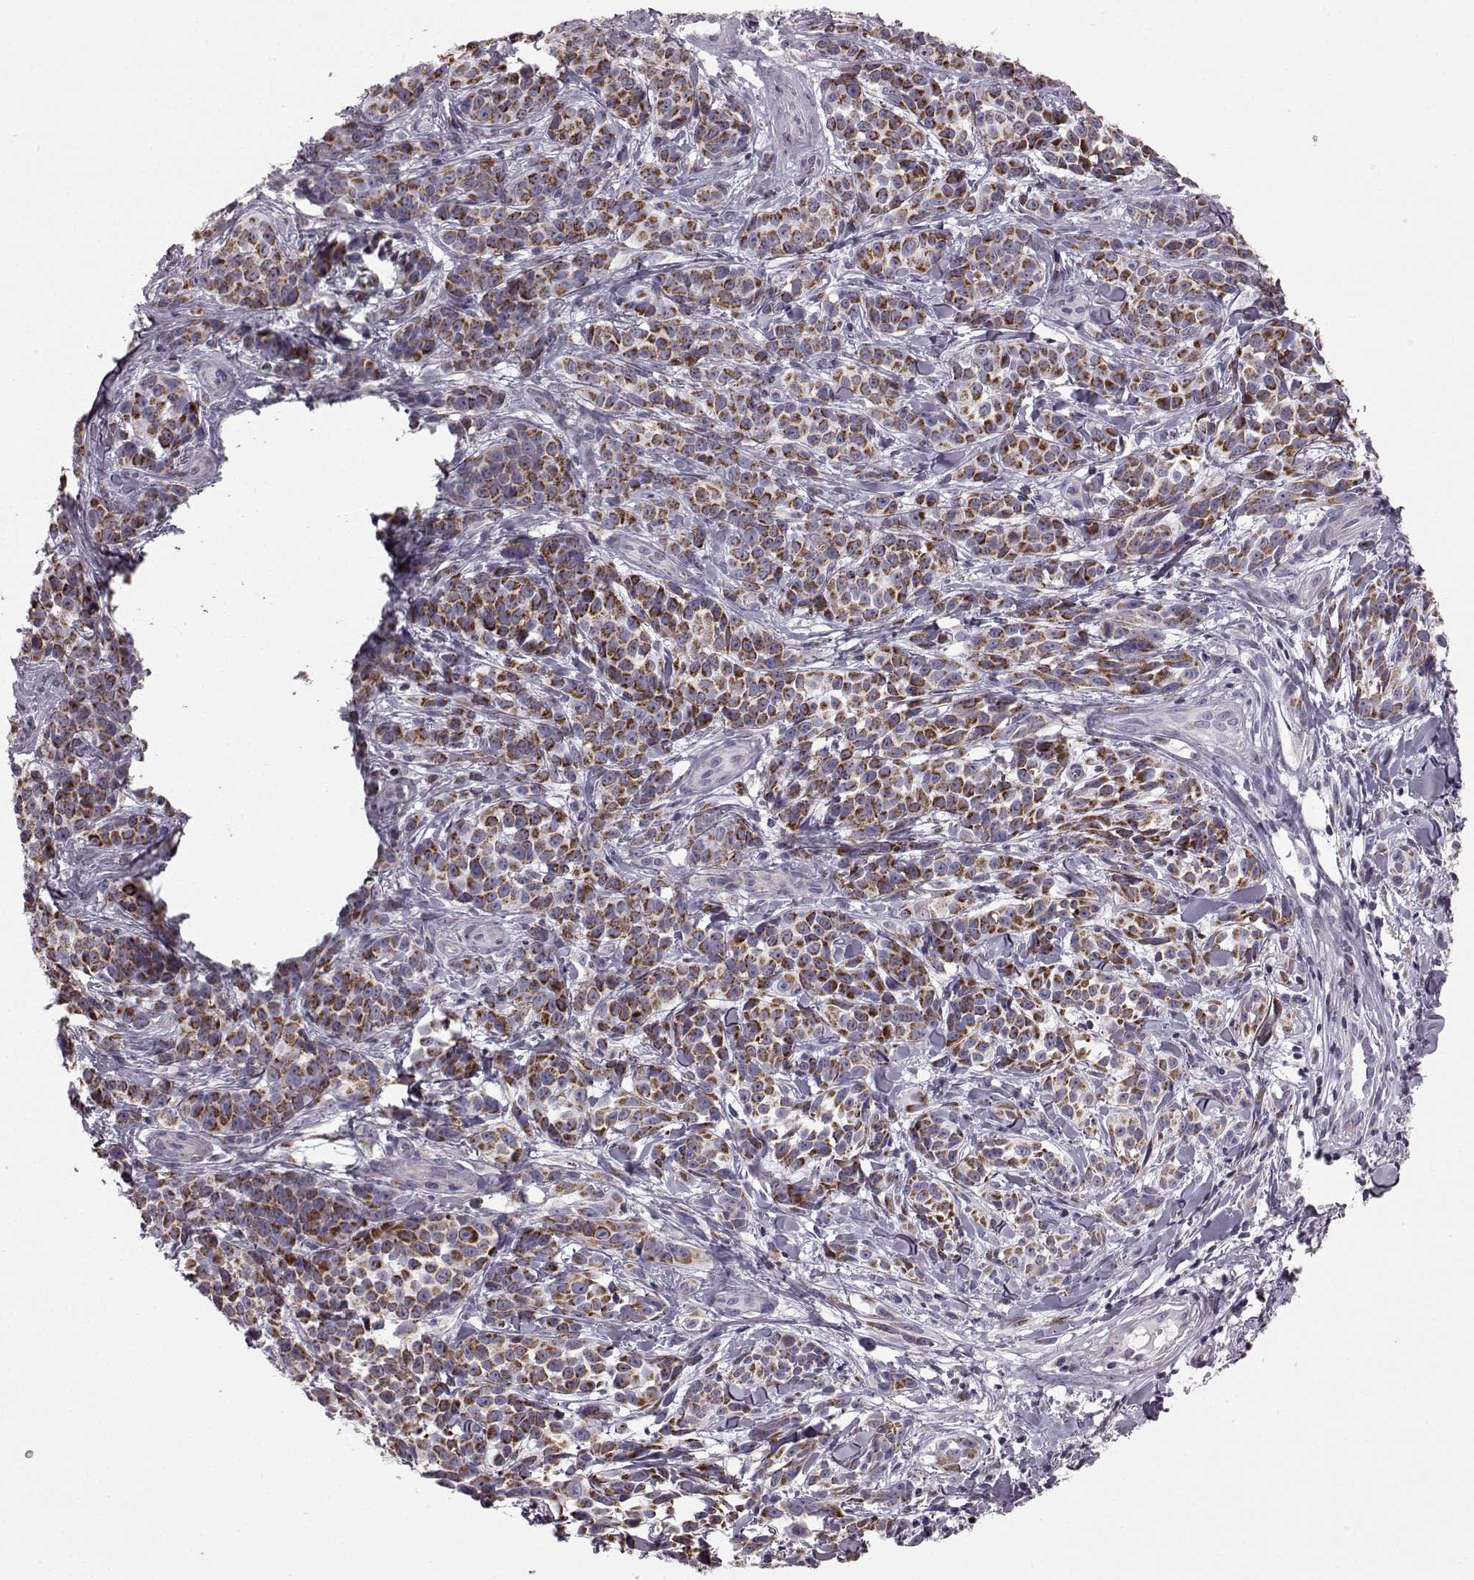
{"staining": {"intensity": "strong", "quantity": ">75%", "location": "cytoplasmic/membranous"}, "tissue": "melanoma", "cell_type": "Tumor cells", "image_type": "cancer", "snomed": [{"axis": "morphology", "description": "Malignant melanoma, NOS"}, {"axis": "topography", "description": "Skin"}], "caption": "Protein positivity by immunohistochemistry displays strong cytoplasmic/membranous staining in approximately >75% of tumor cells in melanoma.", "gene": "ATP5MF", "patient": {"sex": "female", "age": 88}}